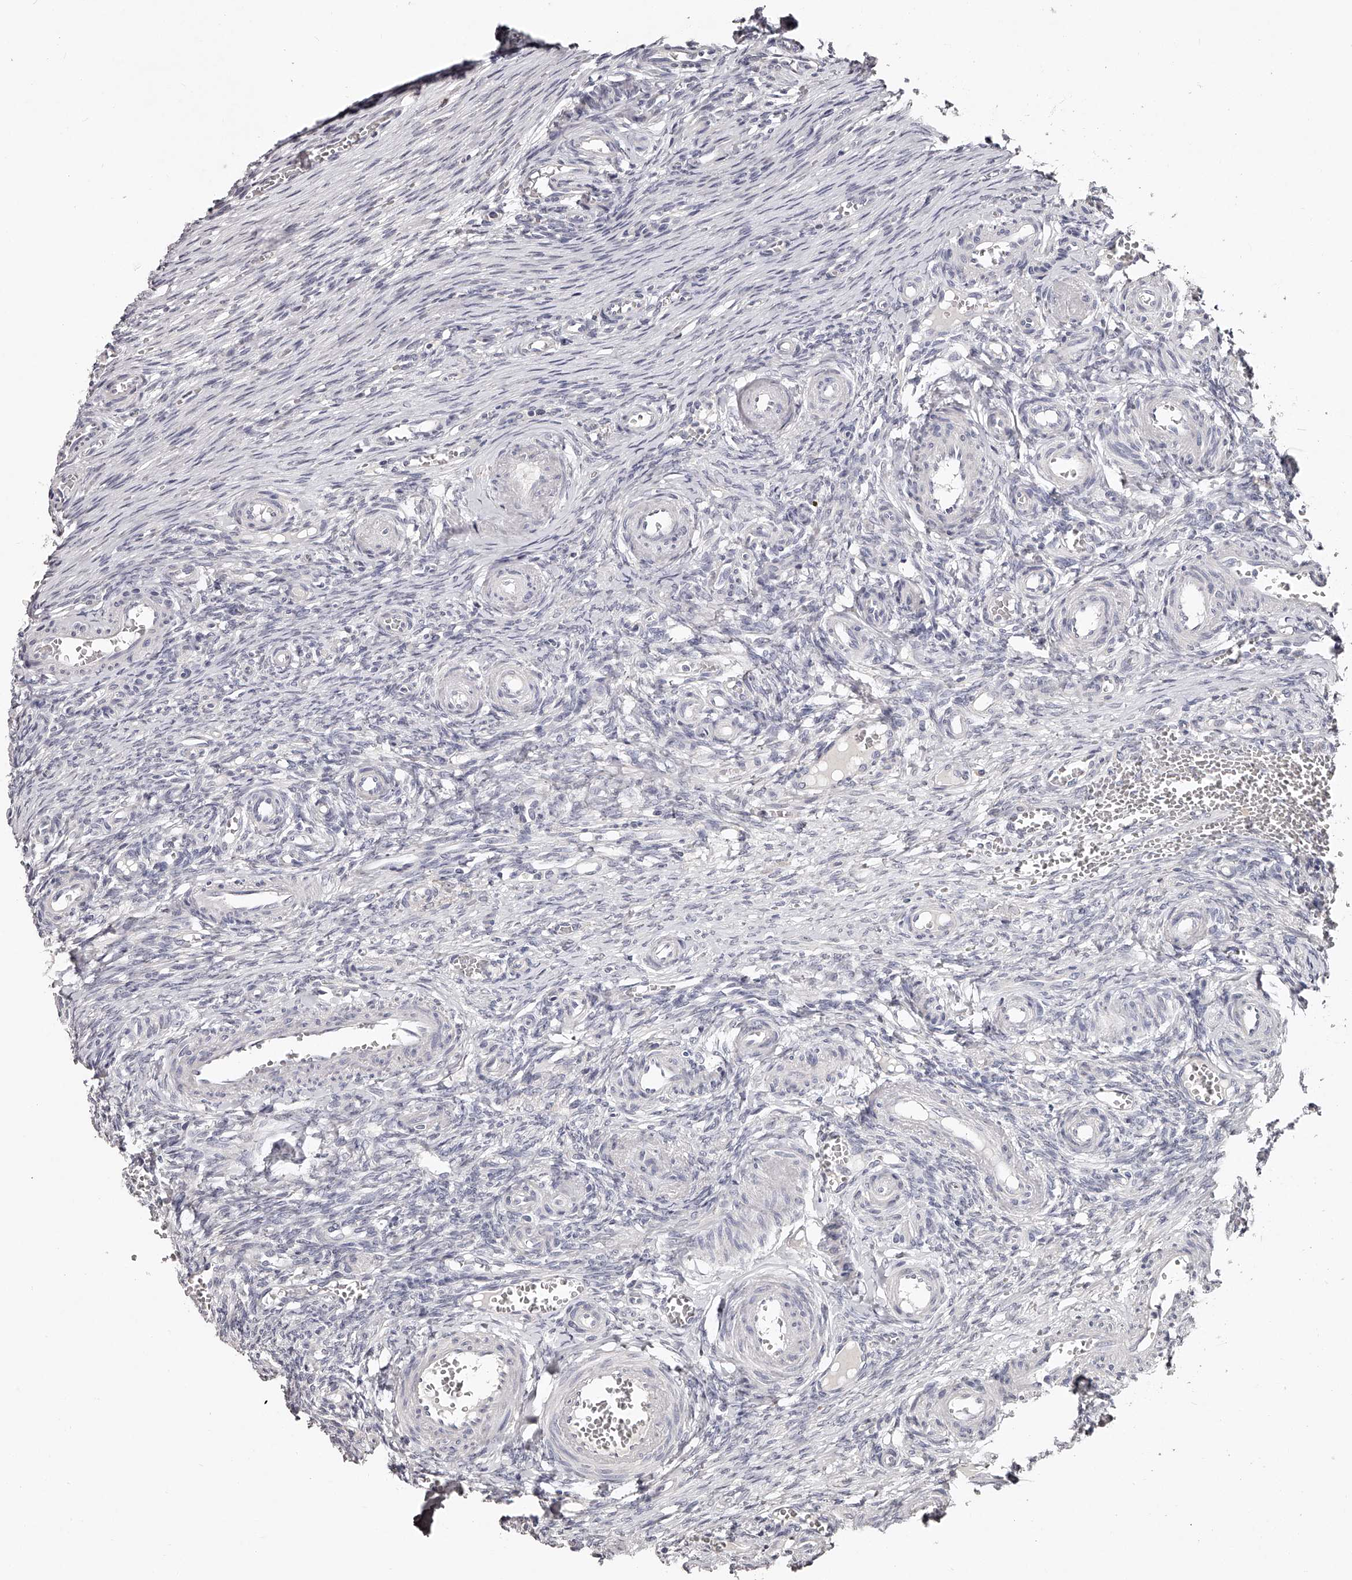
{"staining": {"intensity": "negative", "quantity": "none", "location": "none"}, "tissue": "ovary", "cell_type": "Ovarian stroma cells", "image_type": "normal", "snomed": [{"axis": "morphology", "description": "Adenocarcinoma, NOS"}, {"axis": "topography", "description": "Endometrium"}], "caption": "DAB immunohistochemical staining of normal human ovary reveals no significant staining in ovarian stroma cells. The staining is performed using DAB brown chromogen with nuclei counter-stained in using hematoxylin.", "gene": "NT5DC1", "patient": {"sex": "female", "age": 32}}